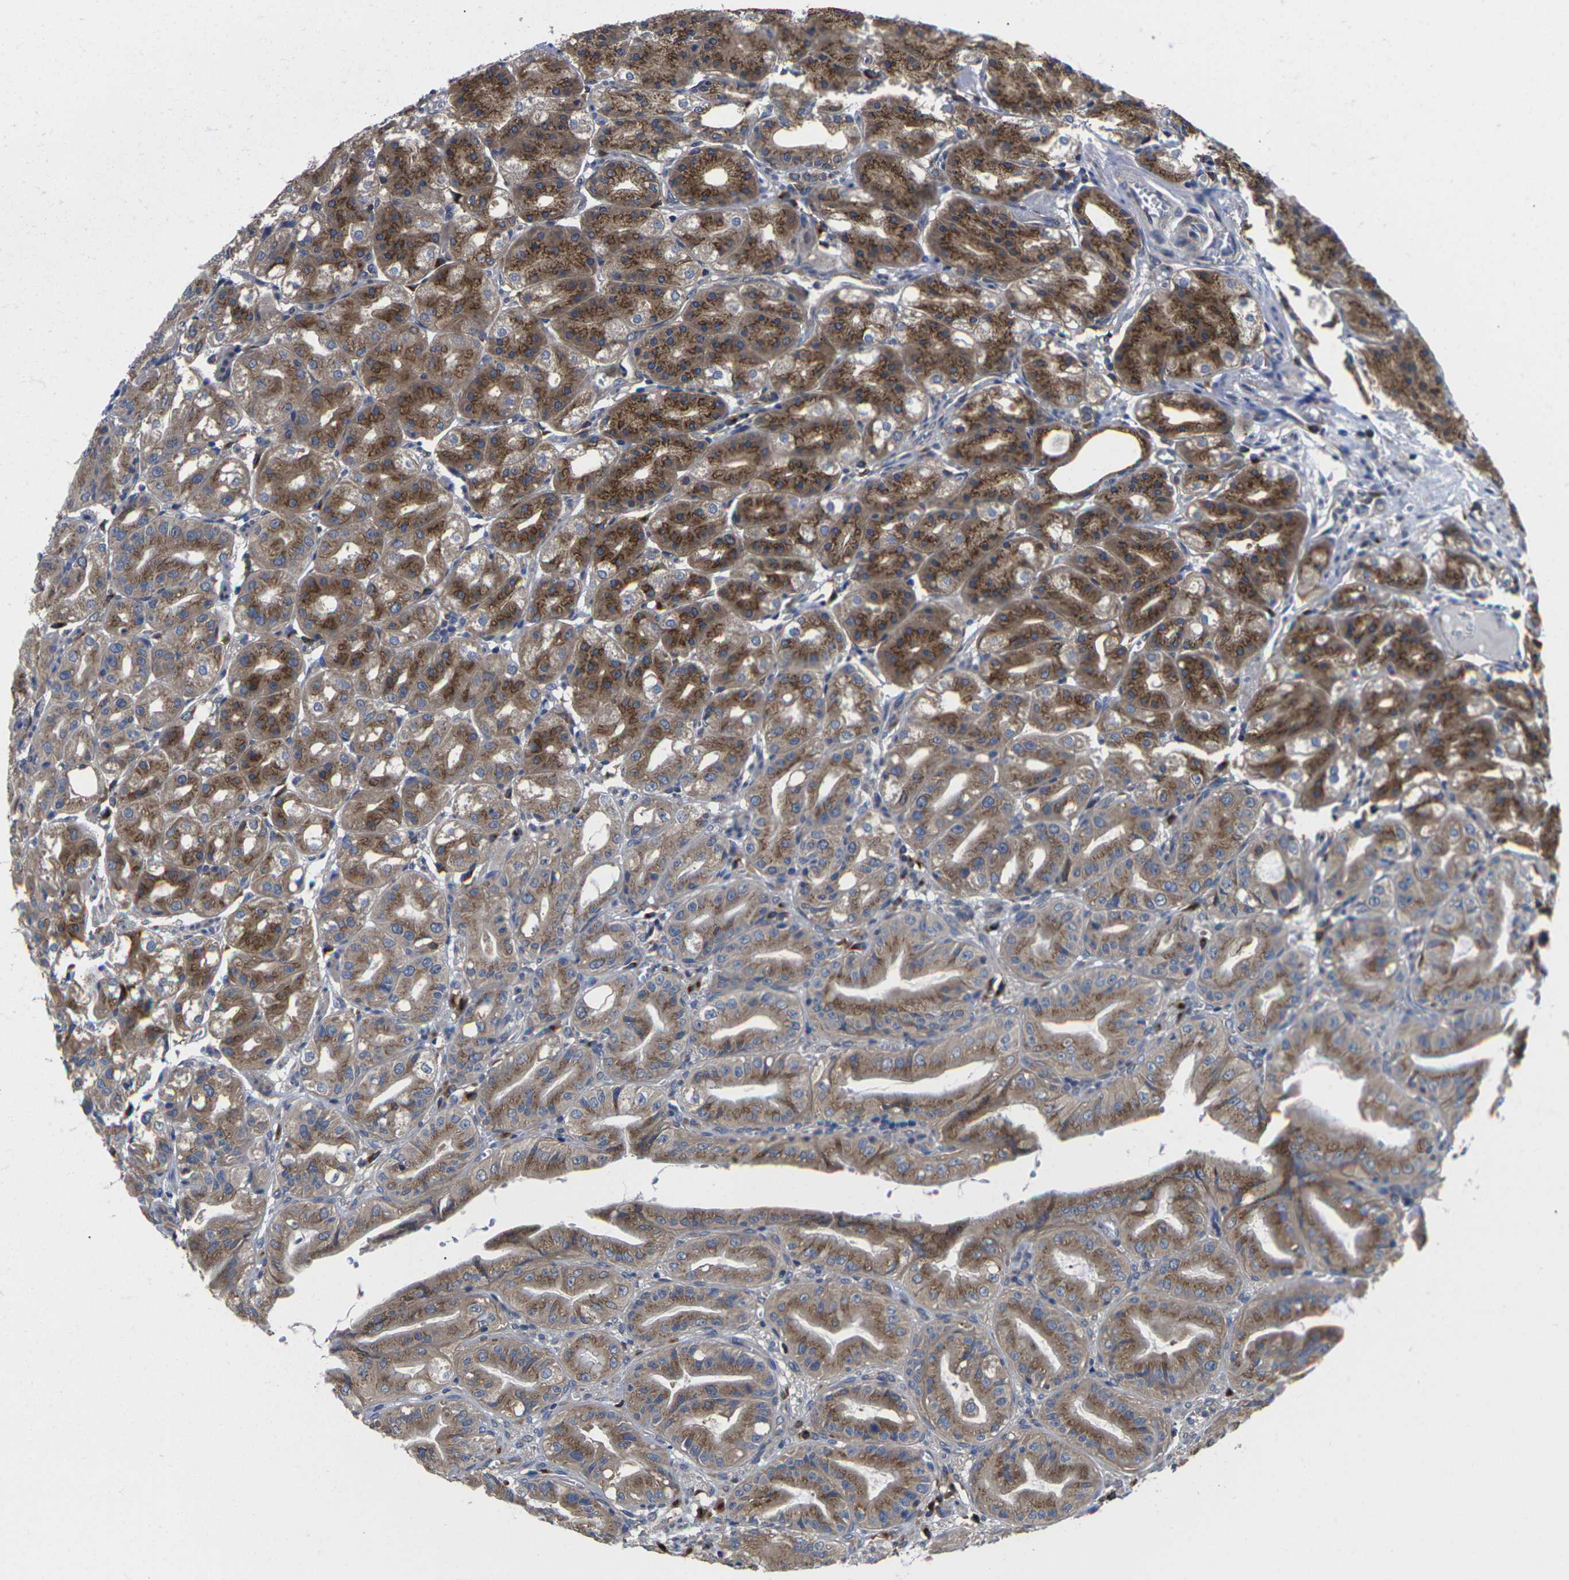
{"staining": {"intensity": "moderate", "quantity": ">75%", "location": "cytoplasmic/membranous"}, "tissue": "stomach", "cell_type": "Glandular cells", "image_type": "normal", "snomed": [{"axis": "morphology", "description": "Normal tissue, NOS"}, {"axis": "topography", "description": "Stomach, lower"}], "caption": "Benign stomach displays moderate cytoplasmic/membranous positivity in about >75% of glandular cells.", "gene": "TMCC2", "patient": {"sex": "male", "age": 71}}